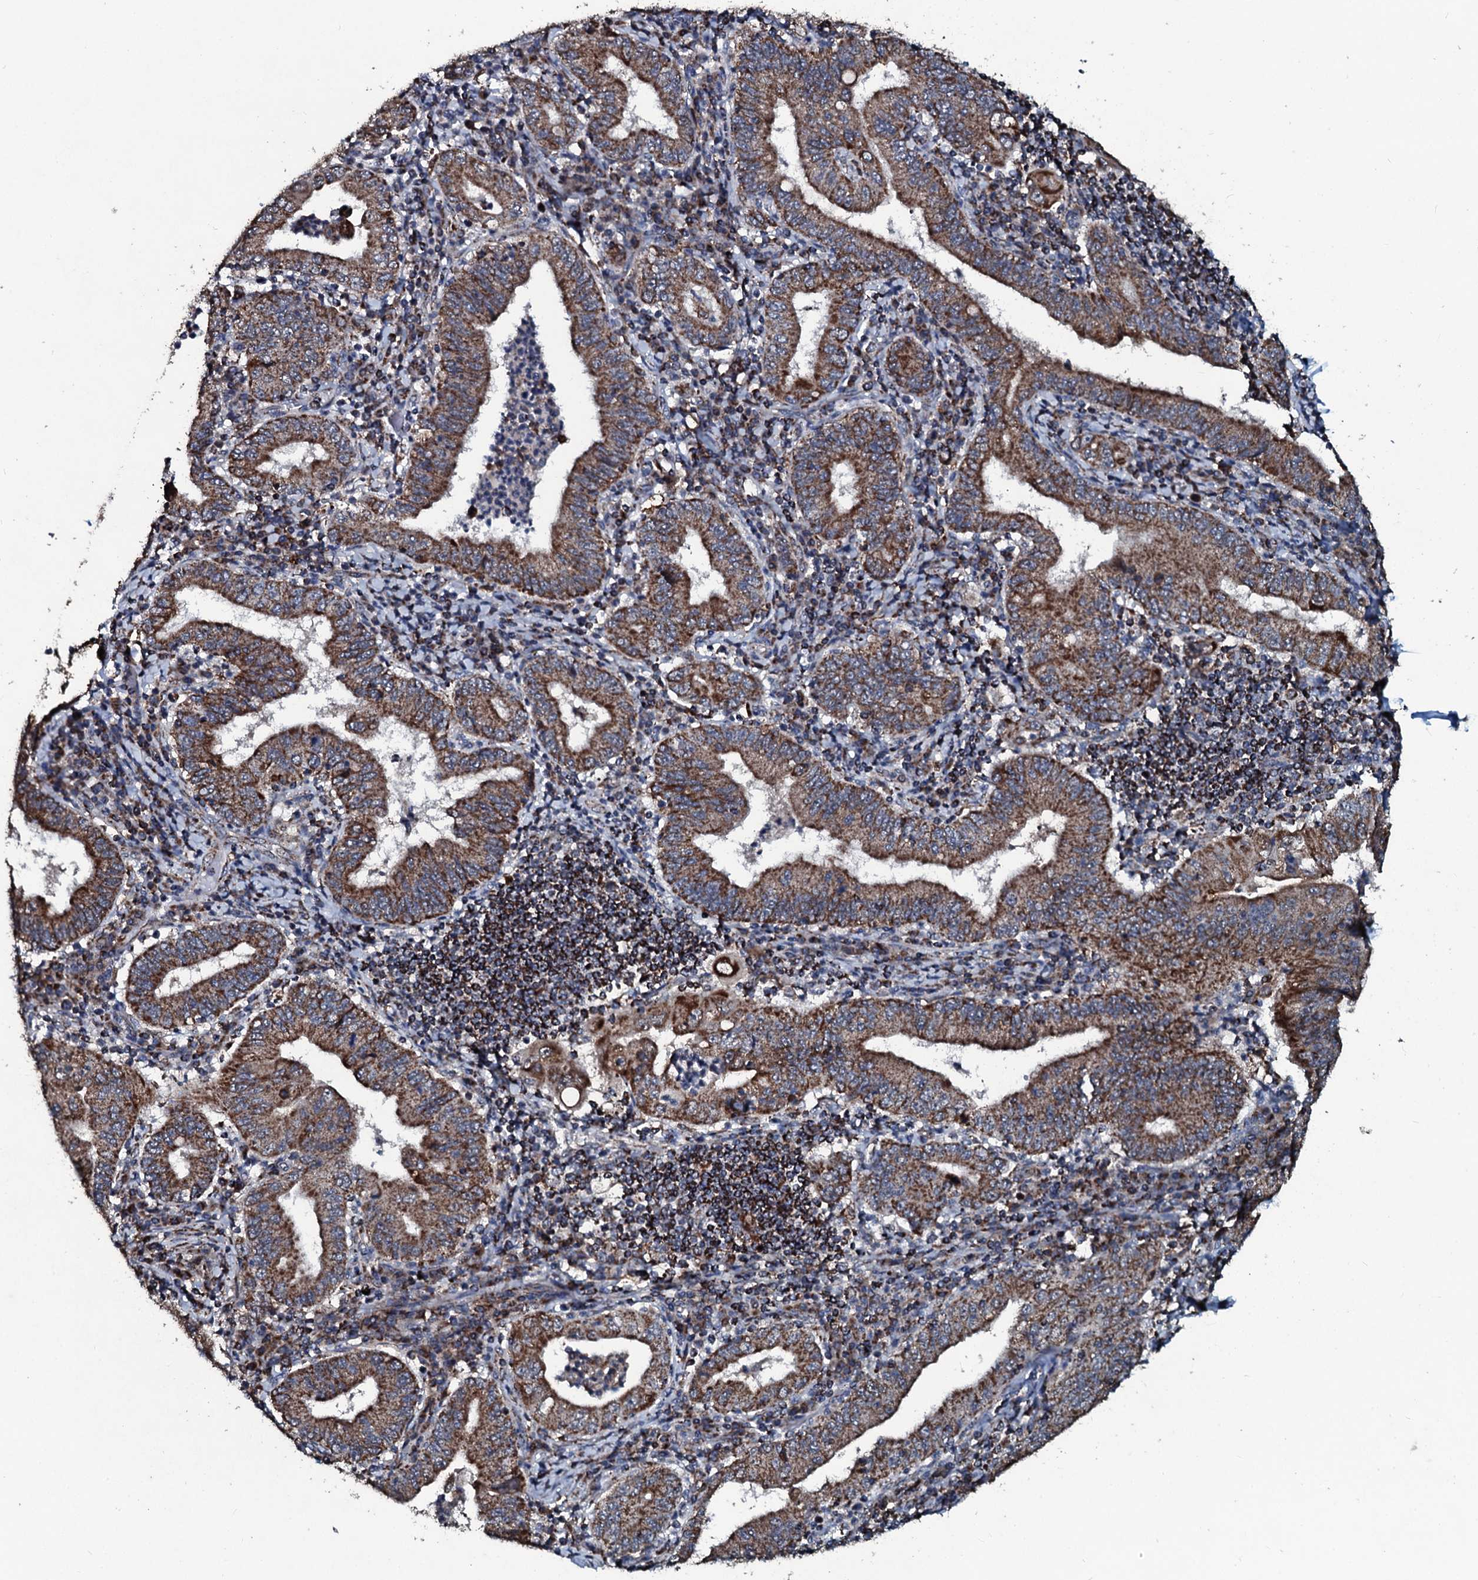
{"staining": {"intensity": "moderate", "quantity": ">75%", "location": "cytoplasmic/membranous"}, "tissue": "stomach cancer", "cell_type": "Tumor cells", "image_type": "cancer", "snomed": [{"axis": "morphology", "description": "Normal tissue, NOS"}, {"axis": "morphology", "description": "Adenocarcinoma, NOS"}, {"axis": "topography", "description": "Esophagus"}, {"axis": "topography", "description": "Stomach, upper"}, {"axis": "topography", "description": "Peripheral nerve tissue"}], "caption": "Brown immunohistochemical staining in human stomach cancer reveals moderate cytoplasmic/membranous expression in approximately >75% of tumor cells.", "gene": "DYNC2I2", "patient": {"sex": "male", "age": 62}}